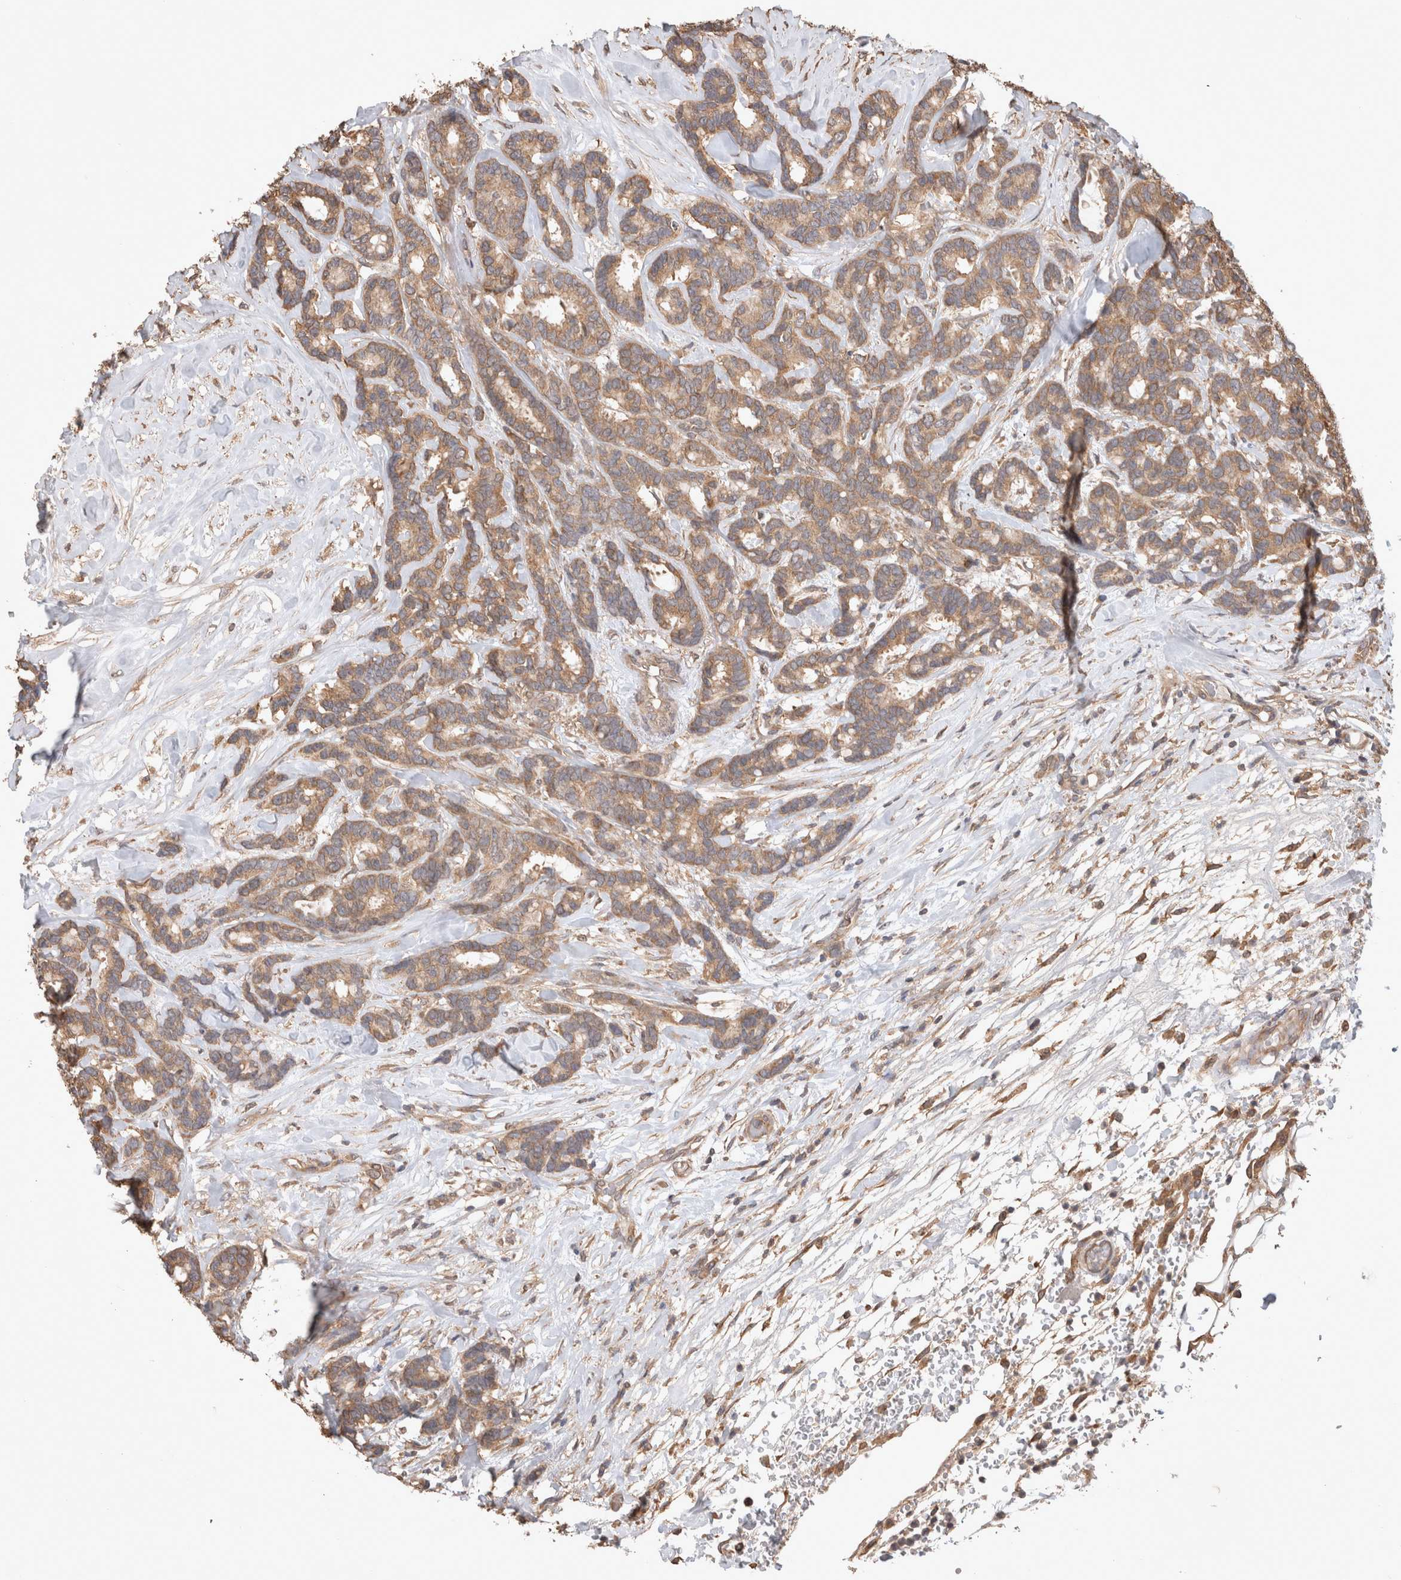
{"staining": {"intensity": "moderate", "quantity": ">75%", "location": "cytoplasmic/membranous"}, "tissue": "breast cancer", "cell_type": "Tumor cells", "image_type": "cancer", "snomed": [{"axis": "morphology", "description": "Duct carcinoma"}, {"axis": "topography", "description": "Breast"}], "caption": "A brown stain shows moderate cytoplasmic/membranous positivity of a protein in breast cancer tumor cells.", "gene": "HROB", "patient": {"sex": "female", "age": 87}}